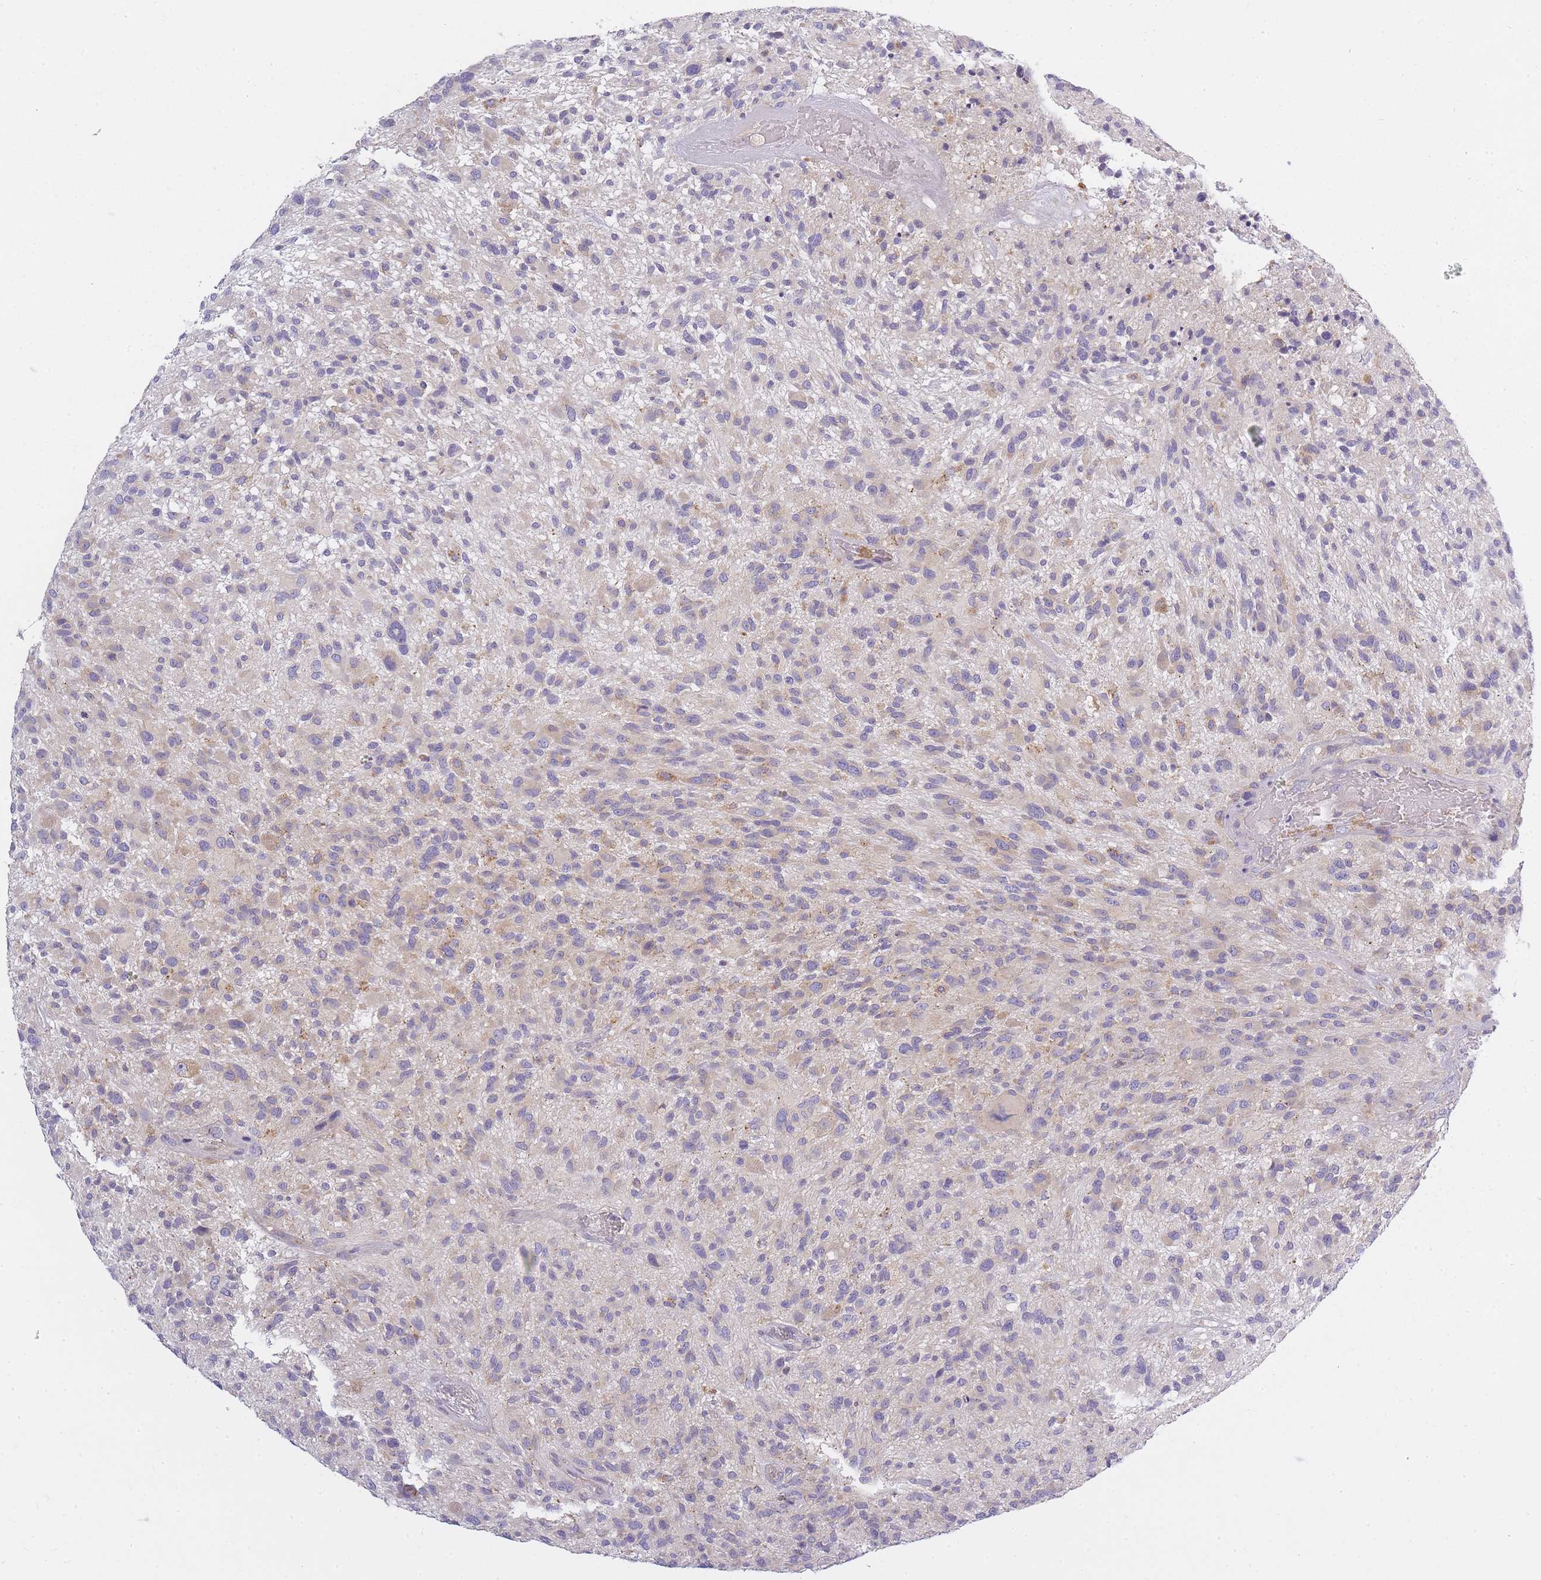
{"staining": {"intensity": "weak", "quantity": "<25%", "location": "cytoplasmic/membranous"}, "tissue": "glioma", "cell_type": "Tumor cells", "image_type": "cancer", "snomed": [{"axis": "morphology", "description": "Glioma, malignant, High grade"}, {"axis": "topography", "description": "Brain"}], "caption": "Immunohistochemical staining of human glioma reveals no significant staining in tumor cells.", "gene": "AP3M2", "patient": {"sex": "male", "age": 47}}